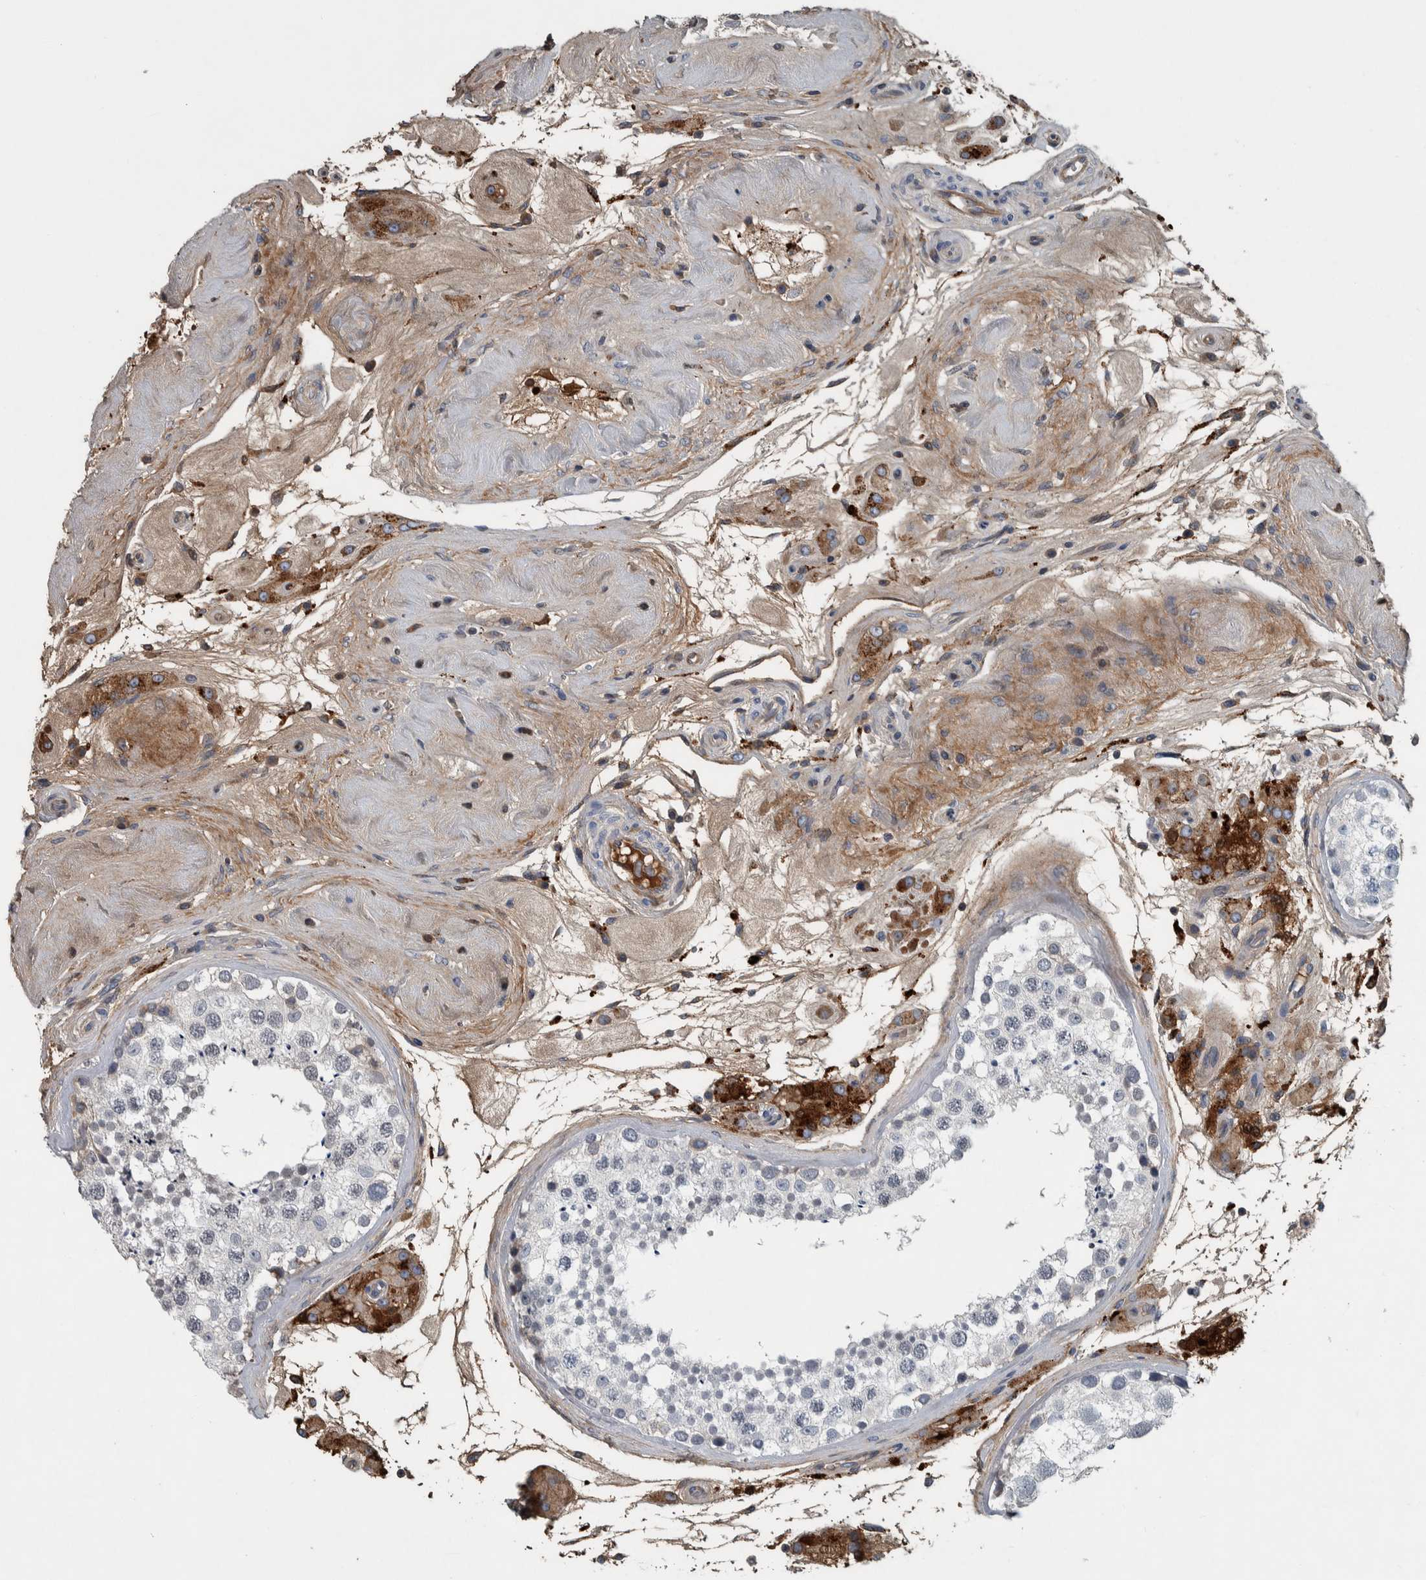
{"staining": {"intensity": "strong", "quantity": ">75%", "location": "cytoplasmic/membranous,nuclear"}, "tissue": "testis", "cell_type": "Cells in seminiferous ducts", "image_type": "normal", "snomed": [{"axis": "morphology", "description": "Normal tissue, NOS"}, {"axis": "topography", "description": "Testis"}], "caption": "The micrograph reveals immunohistochemical staining of unremarkable testis. There is strong cytoplasmic/membranous,nuclear staining is present in about >75% of cells in seminiferous ducts.", "gene": "SERPINC1", "patient": {"sex": "male", "age": 46}}